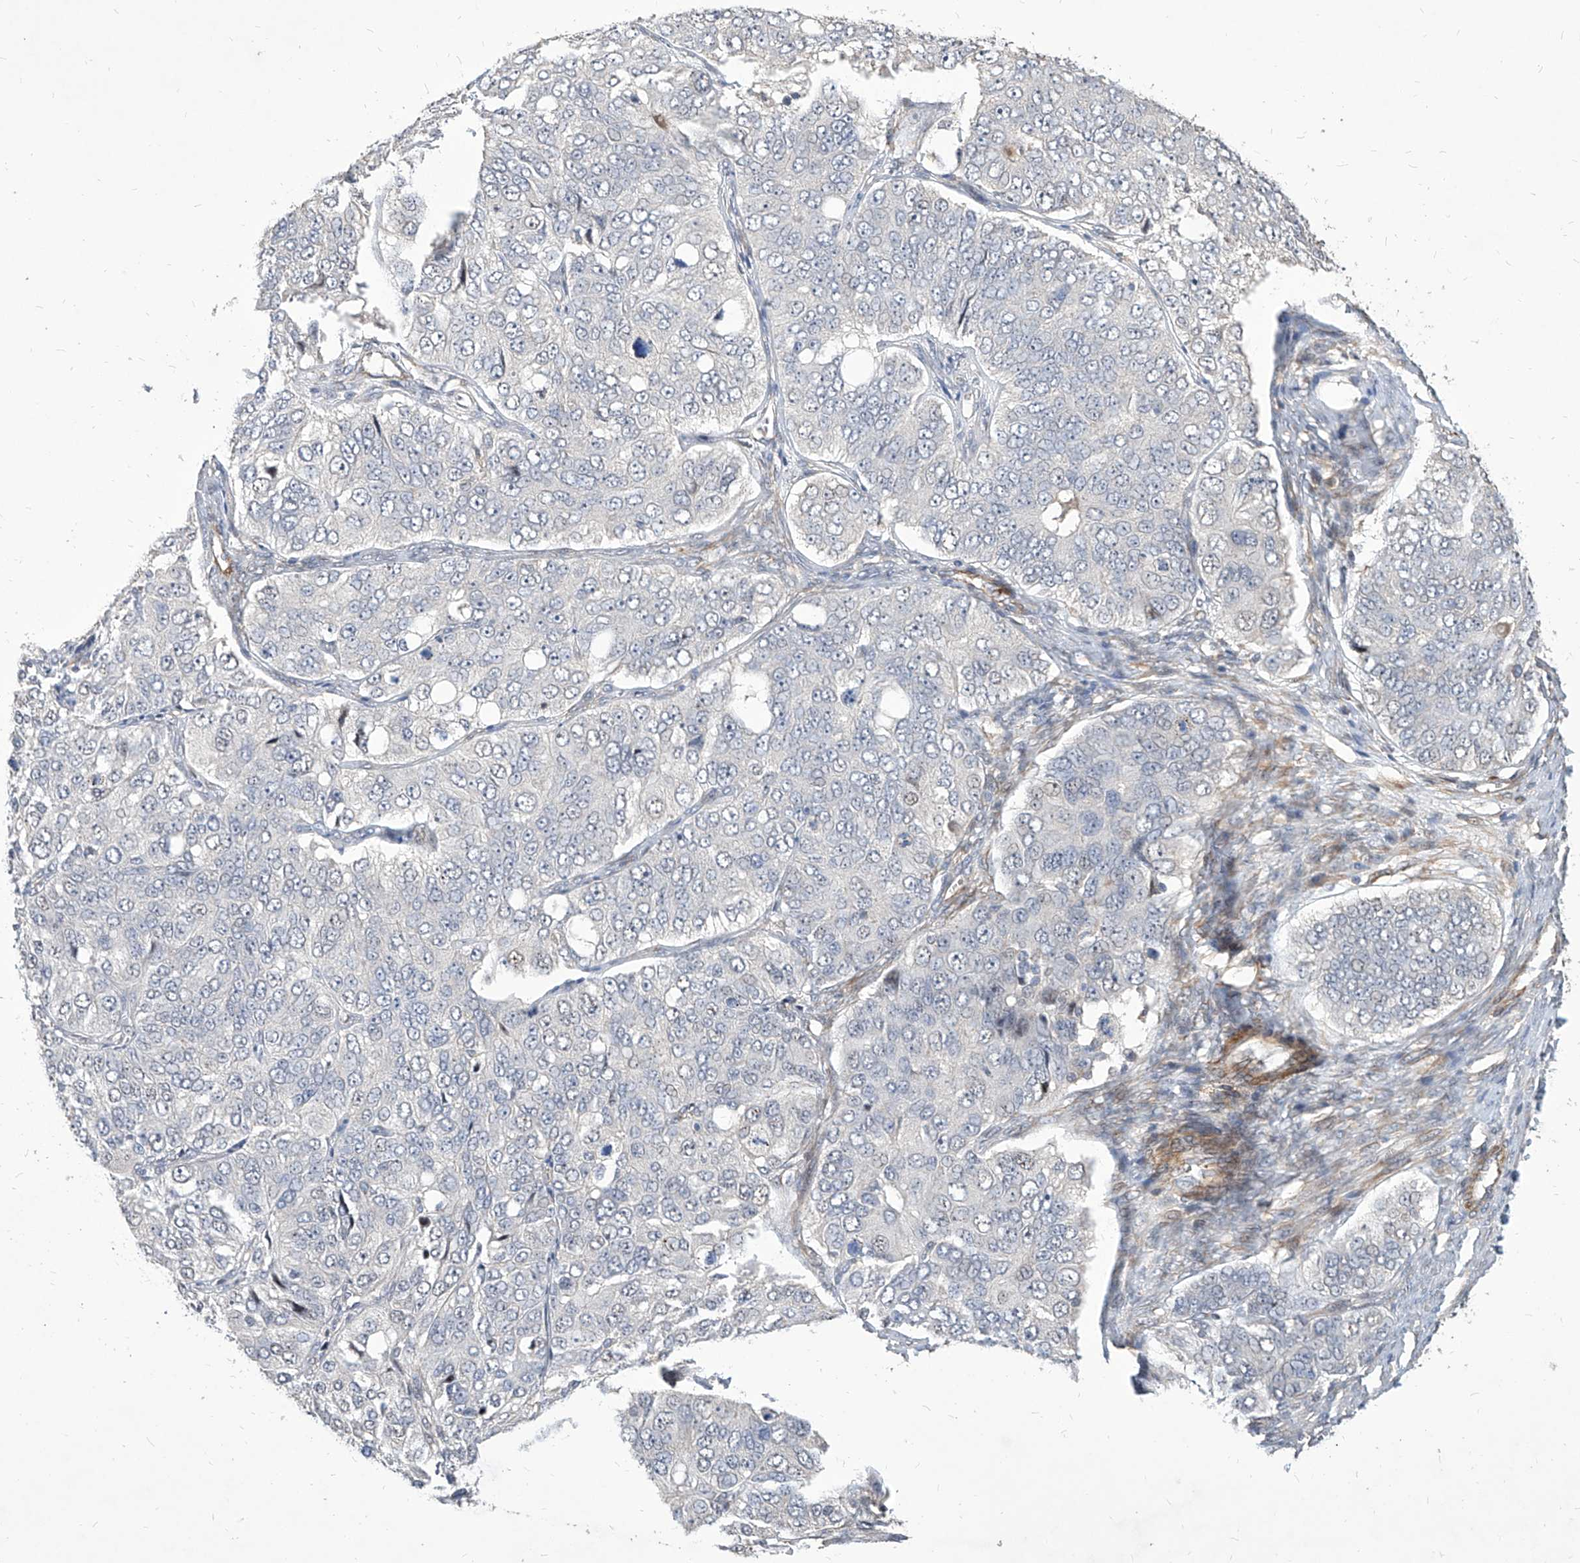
{"staining": {"intensity": "negative", "quantity": "none", "location": "none"}, "tissue": "ovarian cancer", "cell_type": "Tumor cells", "image_type": "cancer", "snomed": [{"axis": "morphology", "description": "Carcinoma, endometroid"}, {"axis": "topography", "description": "Ovary"}], "caption": "Photomicrograph shows no significant protein positivity in tumor cells of ovarian endometroid carcinoma.", "gene": "FAM83B", "patient": {"sex": "female", "age": 51}}